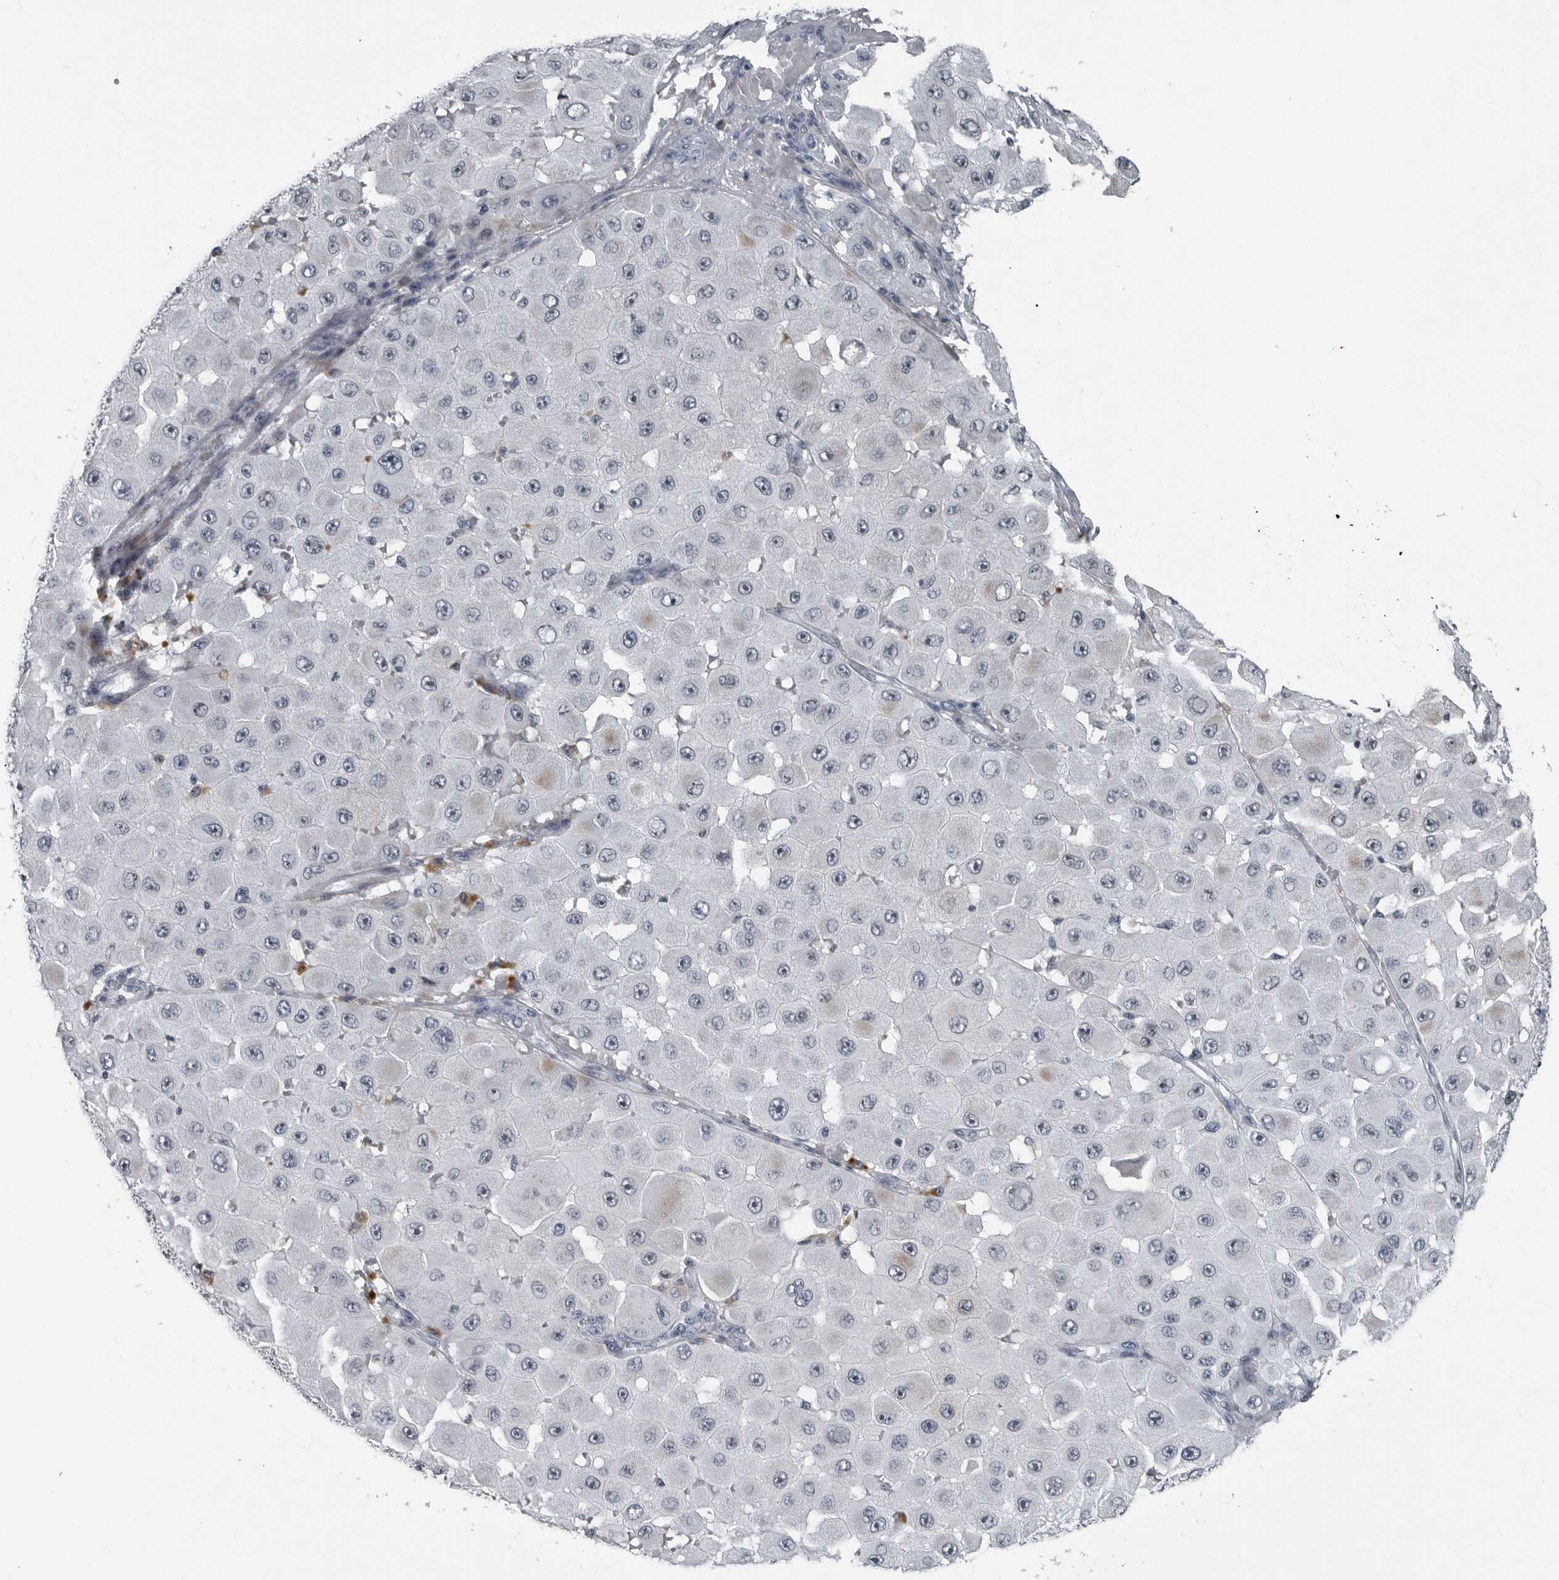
{"staining": {"intensity": "negative", "quantity": "none", "location": "none"}, "tissue": "melanoma", "cell_type": "Tumor cells", "image_type": "cancer", "snomed": [{"axis": "morphology", "description": "Malignant melanoma, NOS"}, {"axis": "topography", "description": "Skin"}], "caption": "Tumor cells are negative for protein expression in human melanoma.", "gene": "PDCD11", "patient": {"sex": "female", "age": 81}}